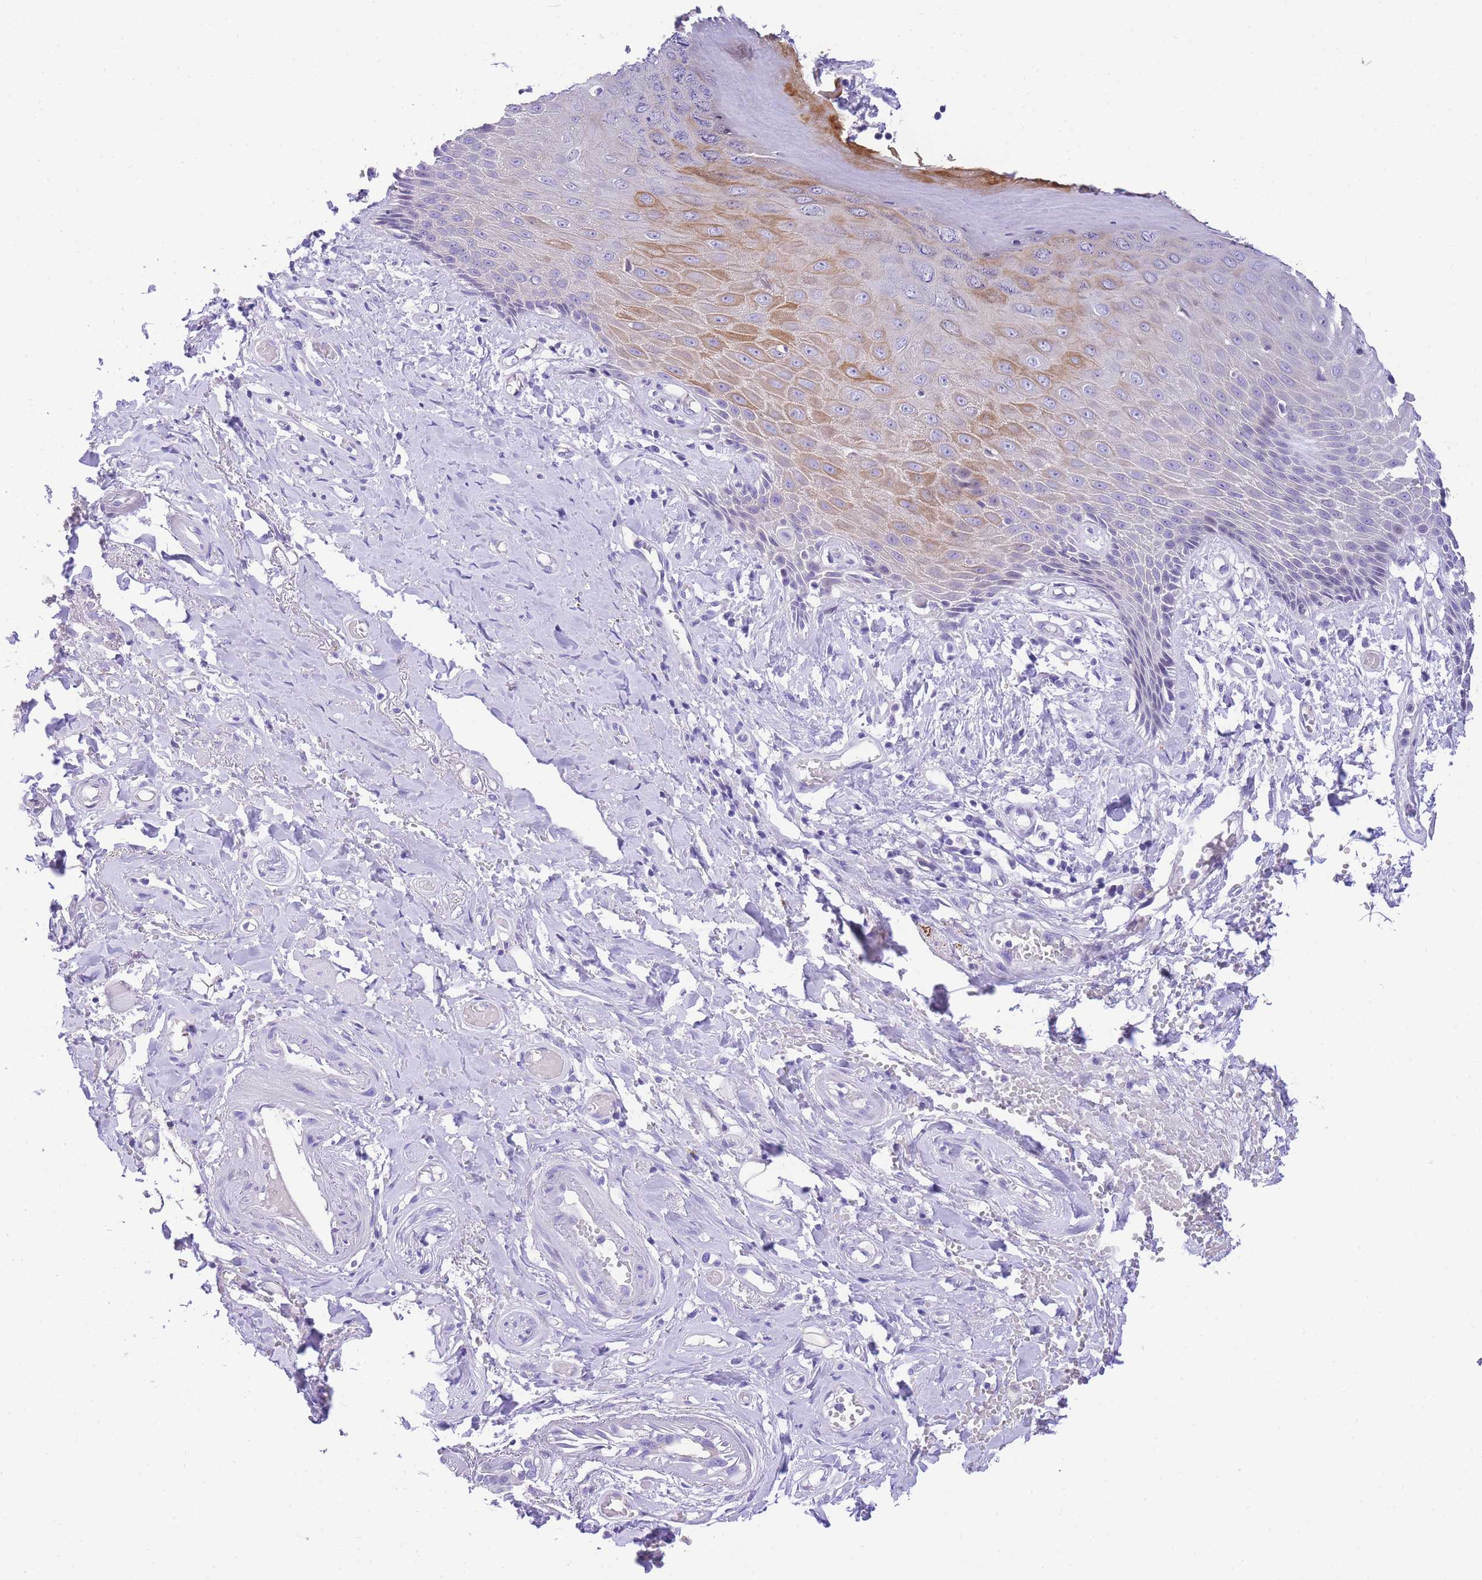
{"staining": {"intensity": "moderate", "quantity": "<25%", "location": "cytoplasmic/membranous"}, "tissue": "skin", "cell_type": "Epidermal cells", "image_type": "normal", "snomed": [{"axis": "morphology", "description": "Normal tissue, NOS"}, {"axis": "topography", "description": "Anal"}], "caption": "Skin stained with IHC exhibits moderate cytoplasmic/membranous expression in about <25% of epidermal cells. The protein is shown in brown color, while the nuclei are stained blue.", "gene": "TIFAB", "patient": {"sex": "male", "age": 78}}